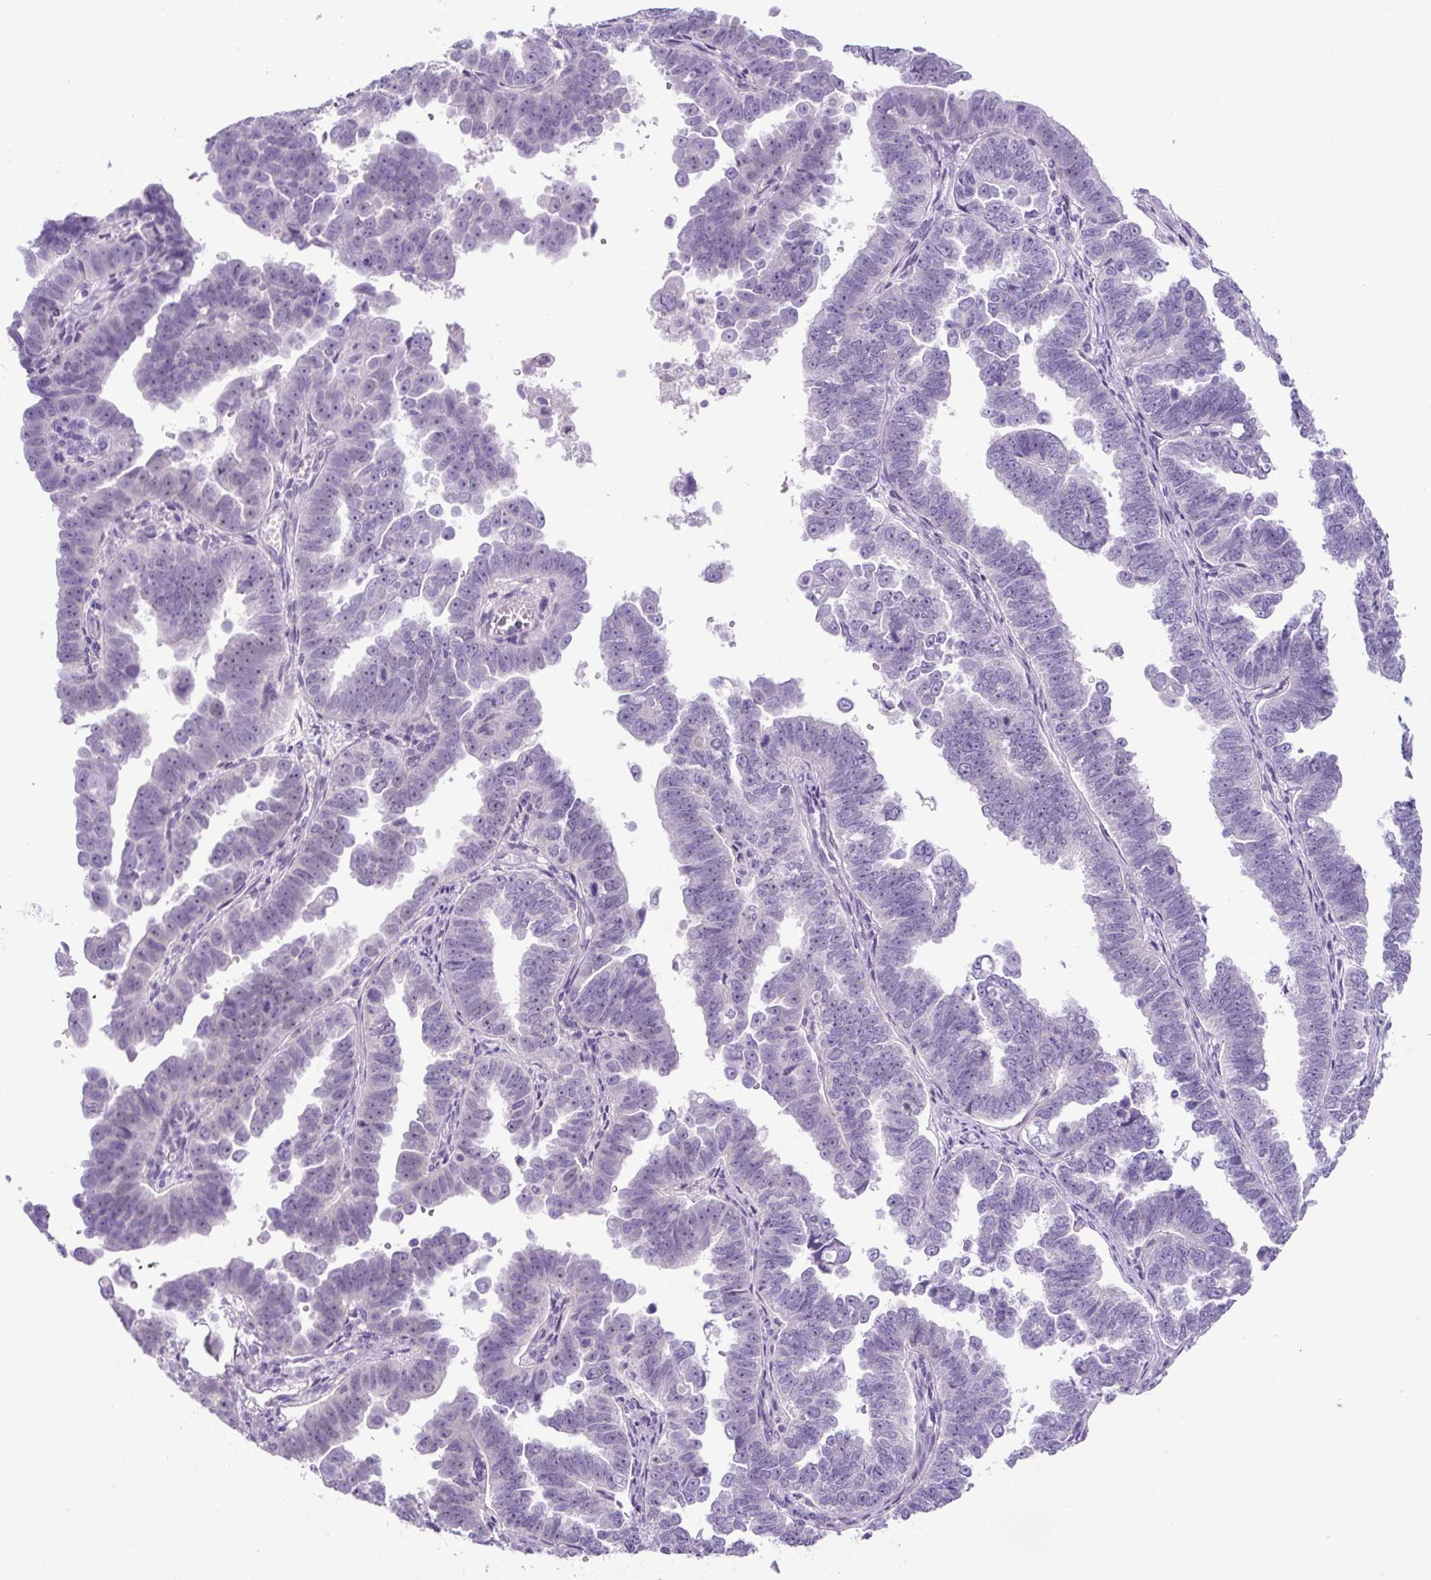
{"staining": {"intensity": "negative", "quantity": "none", "location": "none"}, "tissue": "endometrial cancer", "cell_type": "Tumor cells", "image_type": "cancer", "snomed": [{"axis": "morphology", "description": "Adenocarcinoma, NOS"}, {"axis": "topography", "description": "Endometrium"}], "caption": "A high-resolution histopathology image shows immunohistochemistry (IHC) staining of adenocarcinoma (endometrial), which shows no significant staining in tumor cells.", "gene": "ADAMTS19", "patient": {"sex": "female", "age": 75}}